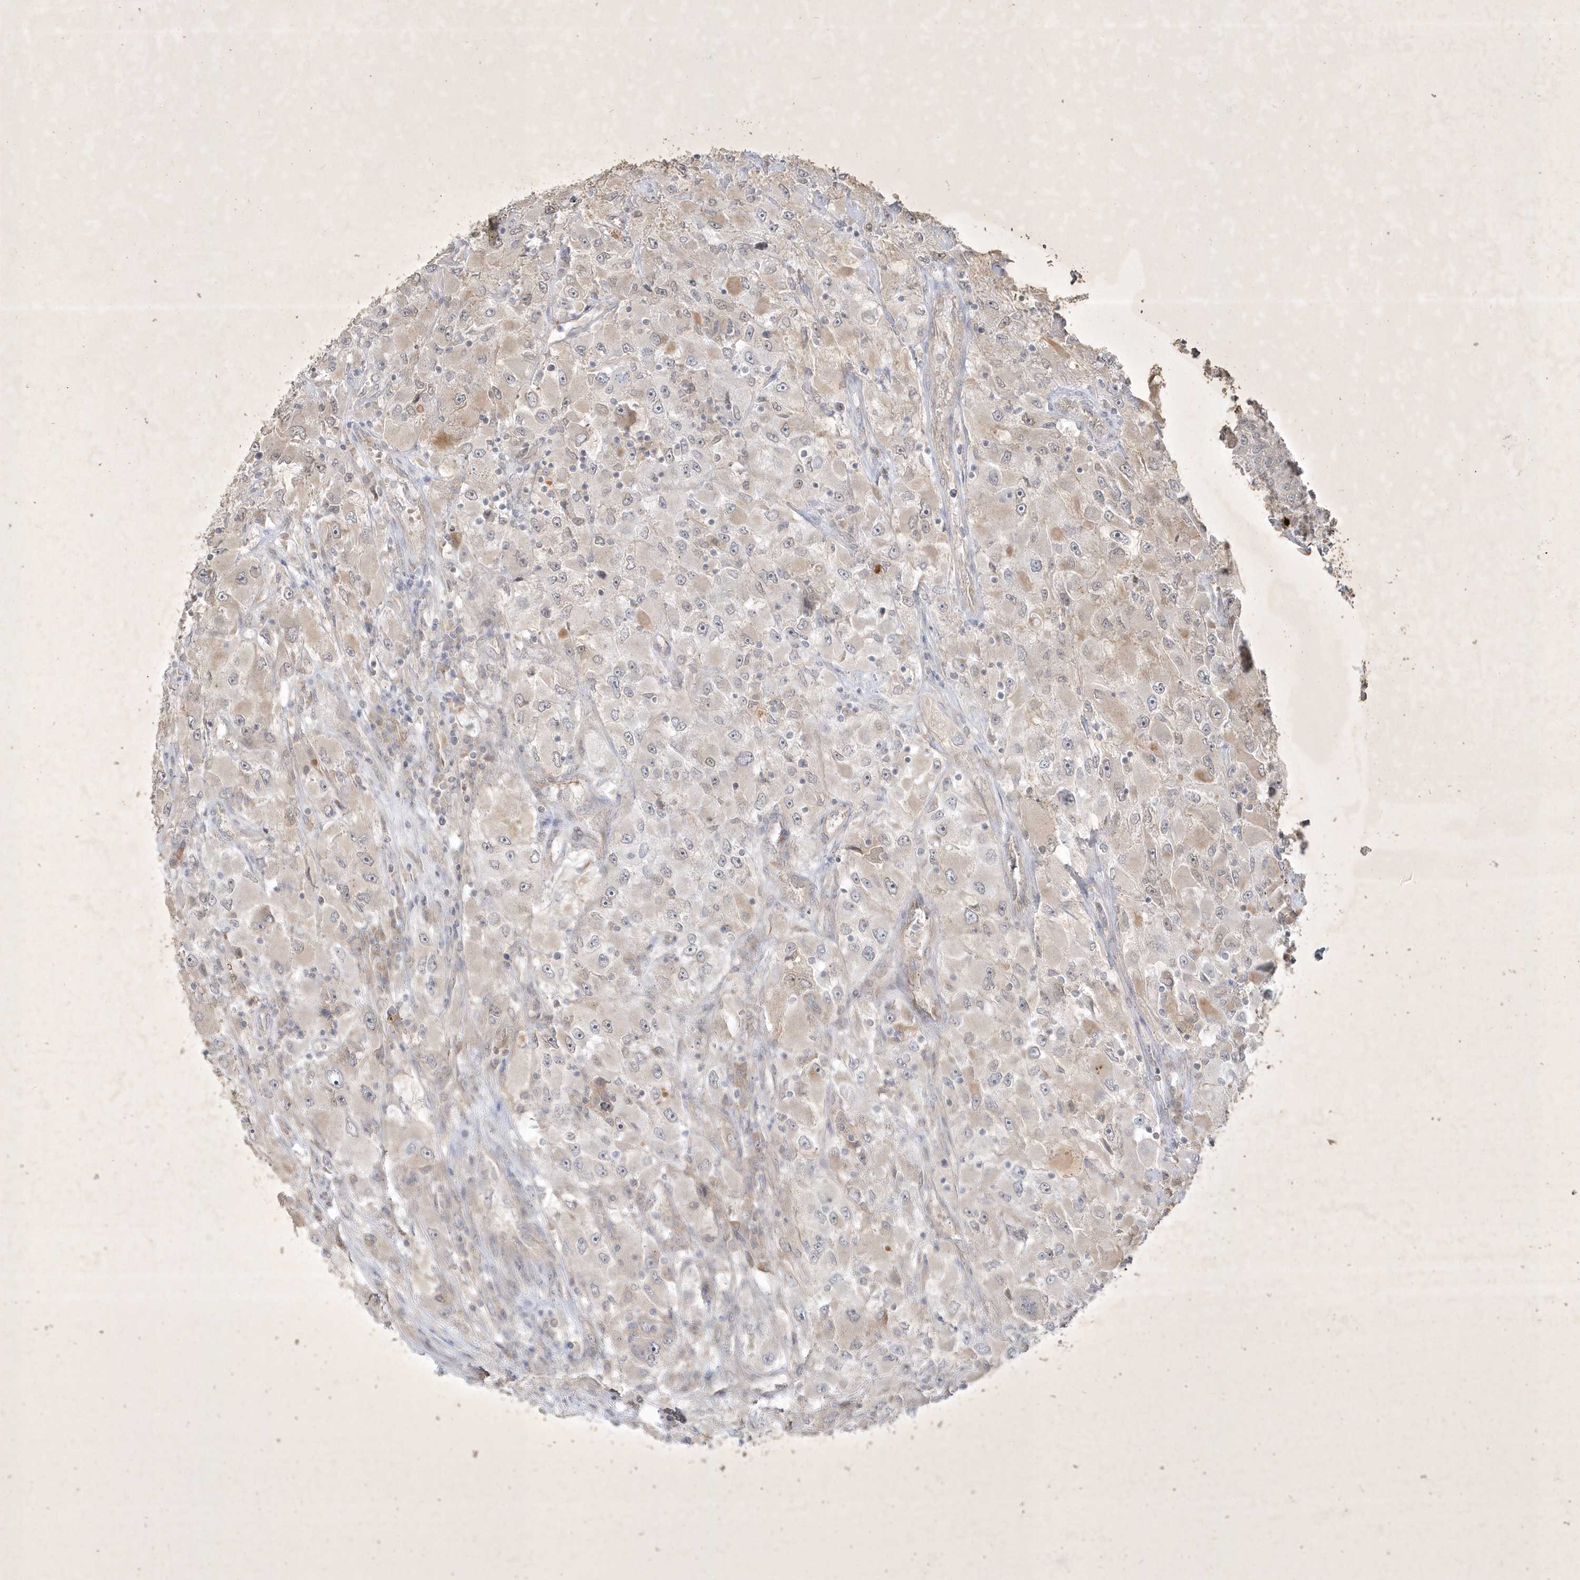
{"staining": {"intensity": "weak", "quantity": "<25%", "location": "cytoplasmic/membranous"}, "tissue": "renal cancer", "cell_type": "Tumor cells", "image_type": "cancer", "snomed": [{"axis": "morphology", "description": "Adenocarcinoma, NOS"}, {"axis": "topography", "description": "Kidney"}], "caption": "A high-resolution photomicrograph shows immunohistochemistry (IHC) staining of renal cancer, which demonstrates no significant positivity in tumor cells.", "gene": "BOD1", "patient": {"sex": "female", "age": 52}}